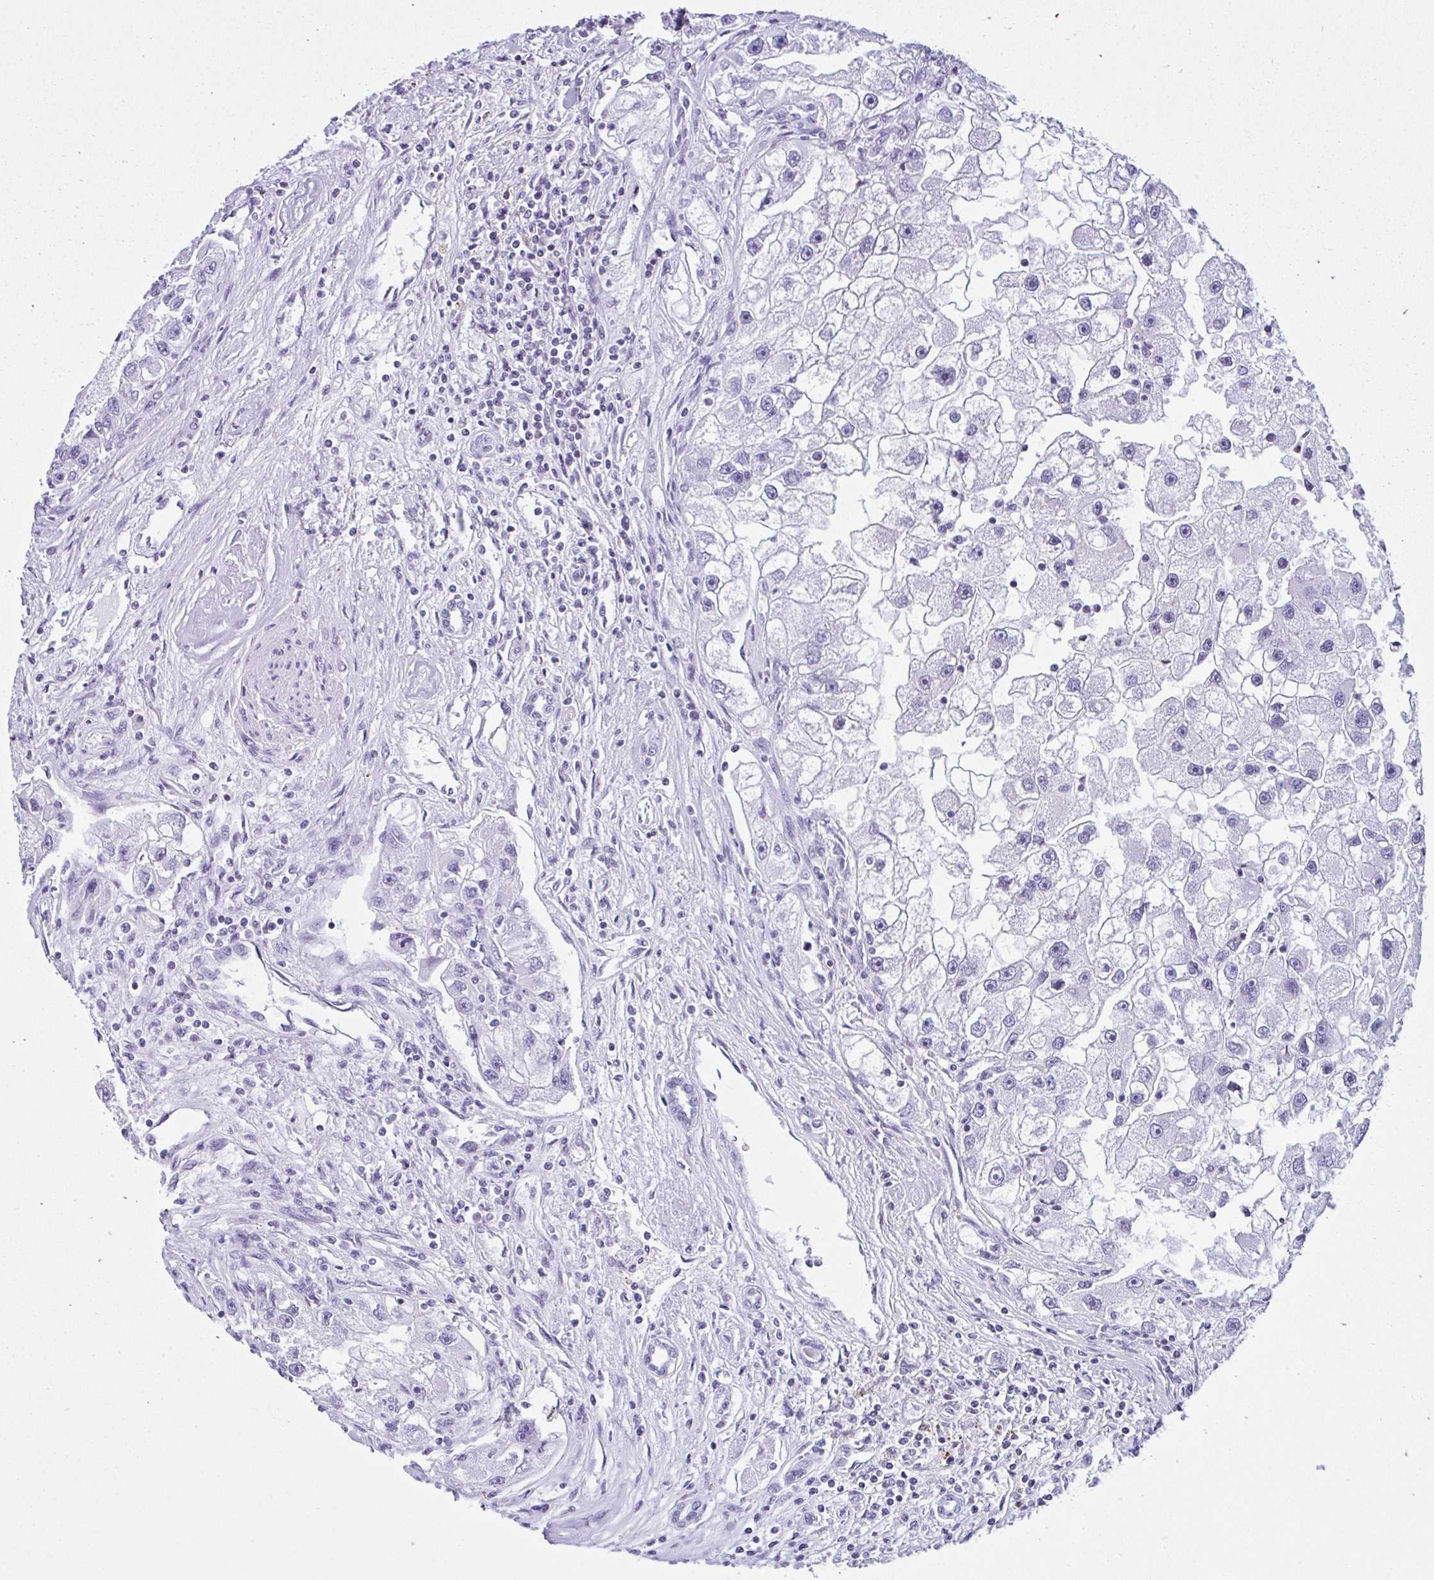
{"staining": {"intensity": "negative", "quantity": "none", "location": "none"}, "tissue": "renal cancer", "cell_type": "Tumor cells", "image_type": "cancer", "snomed": [{"axis": "morphology", "description": "Adenocarcinoma, NOS"}, {"axis": "topography", "description": "Kidney"}], "caption": "Immunohistochemical staining of renal cancer shows no significant expression in tumor cells.", "gene": "KRT27", "patient": {"sex": "male", "age": 63}}